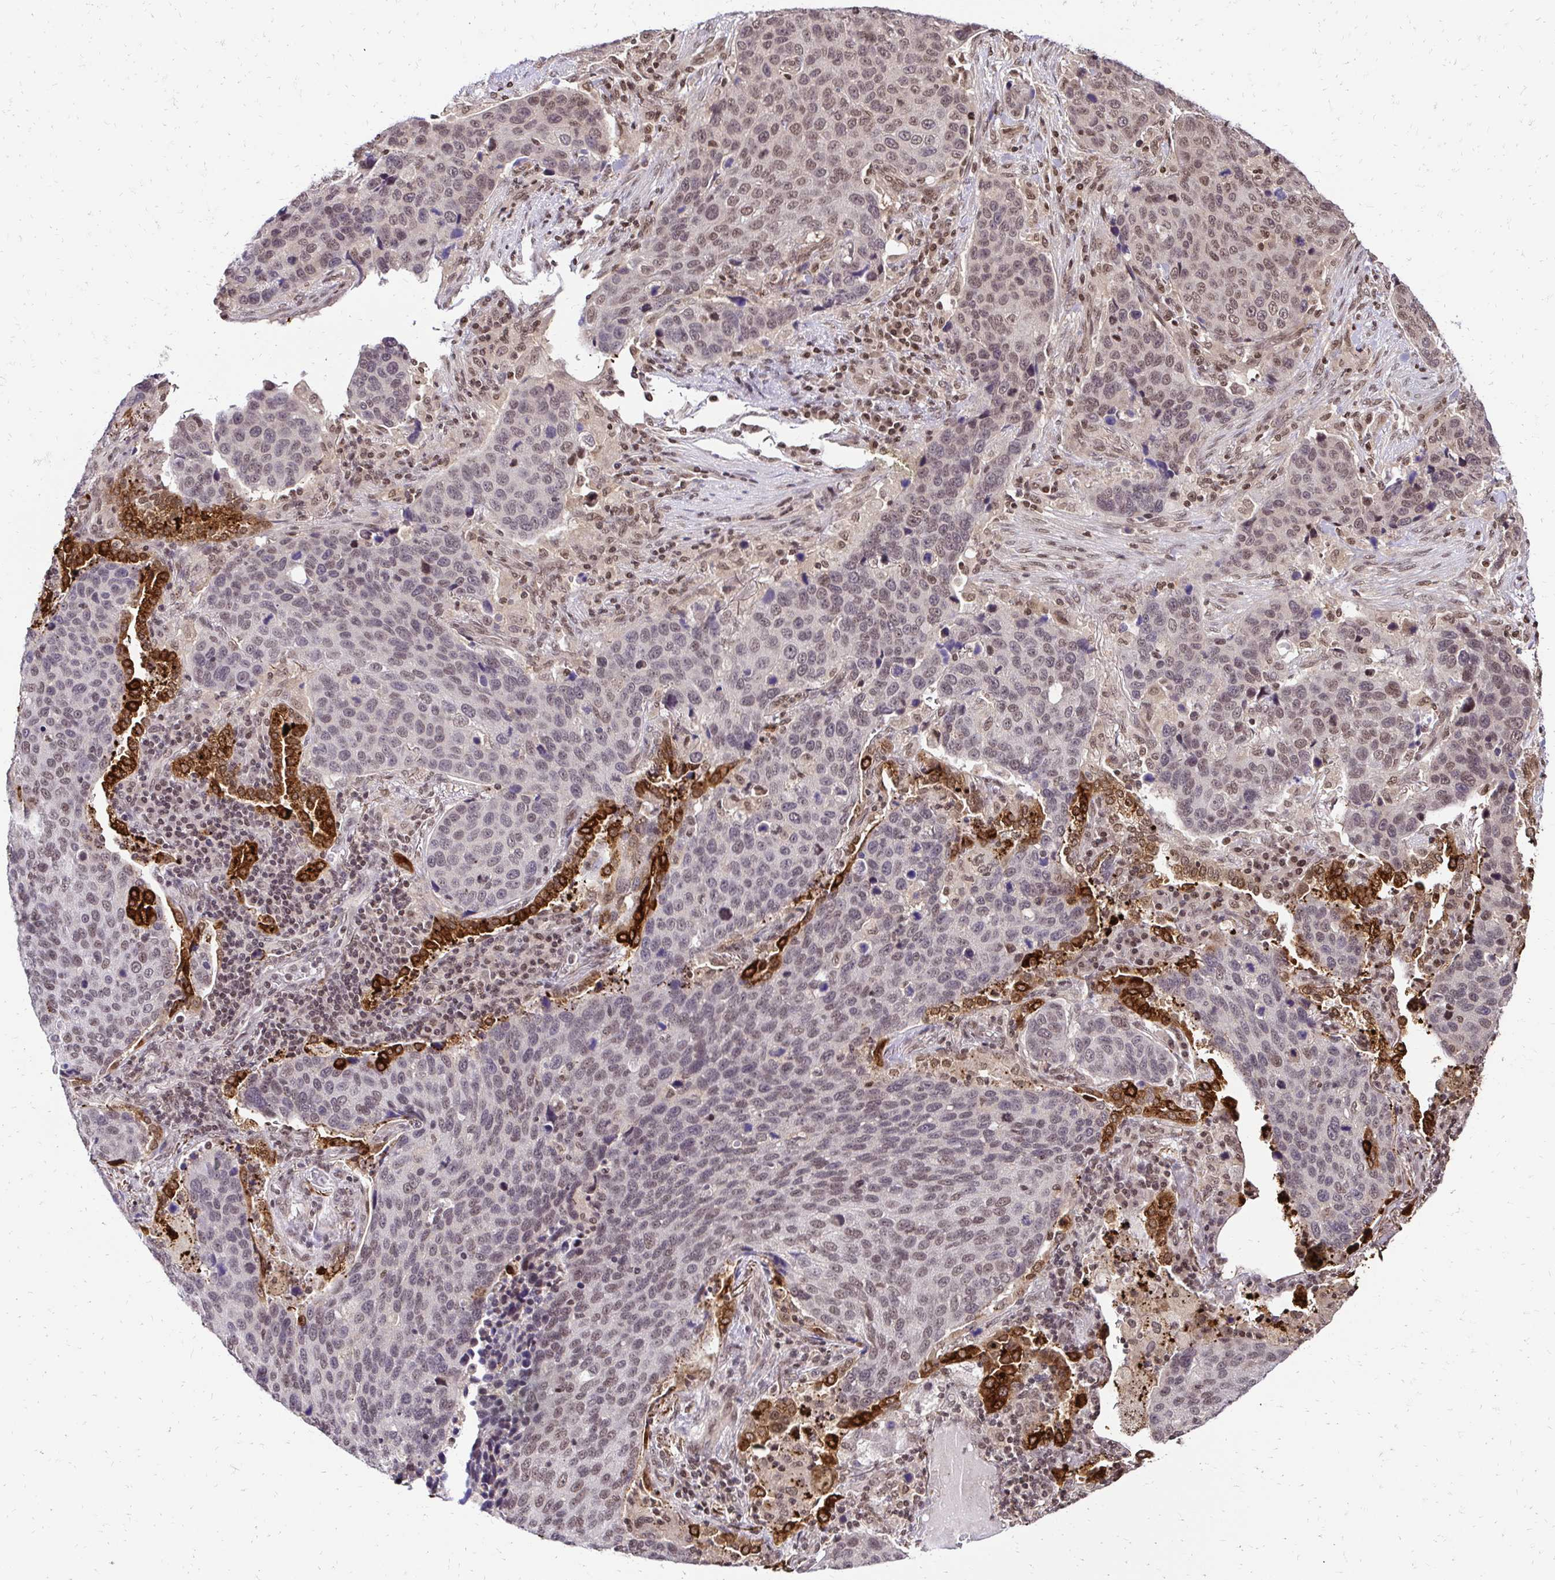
{"staining": {"intensity": "weak", "quantity": "<25%", "location": "nuclear"}, "tissue": "lung cancer", "cell_type": "Tumor cells", "image_type": "cancer", "snomed": [{"axis": "morphology", "description": "Squamous cell carcinoma, NOS"}, {"axis": "topography", "description": "Lymph node"}, {"axis": "topography", "description": "Lung"}], "caption": "Lung squamous cell carcinoma was stained to show a protein in brown. There is no significant expression in tumor cells.", "gene": "GLYR1", "patient": {"sex": "male", "age": 61}}